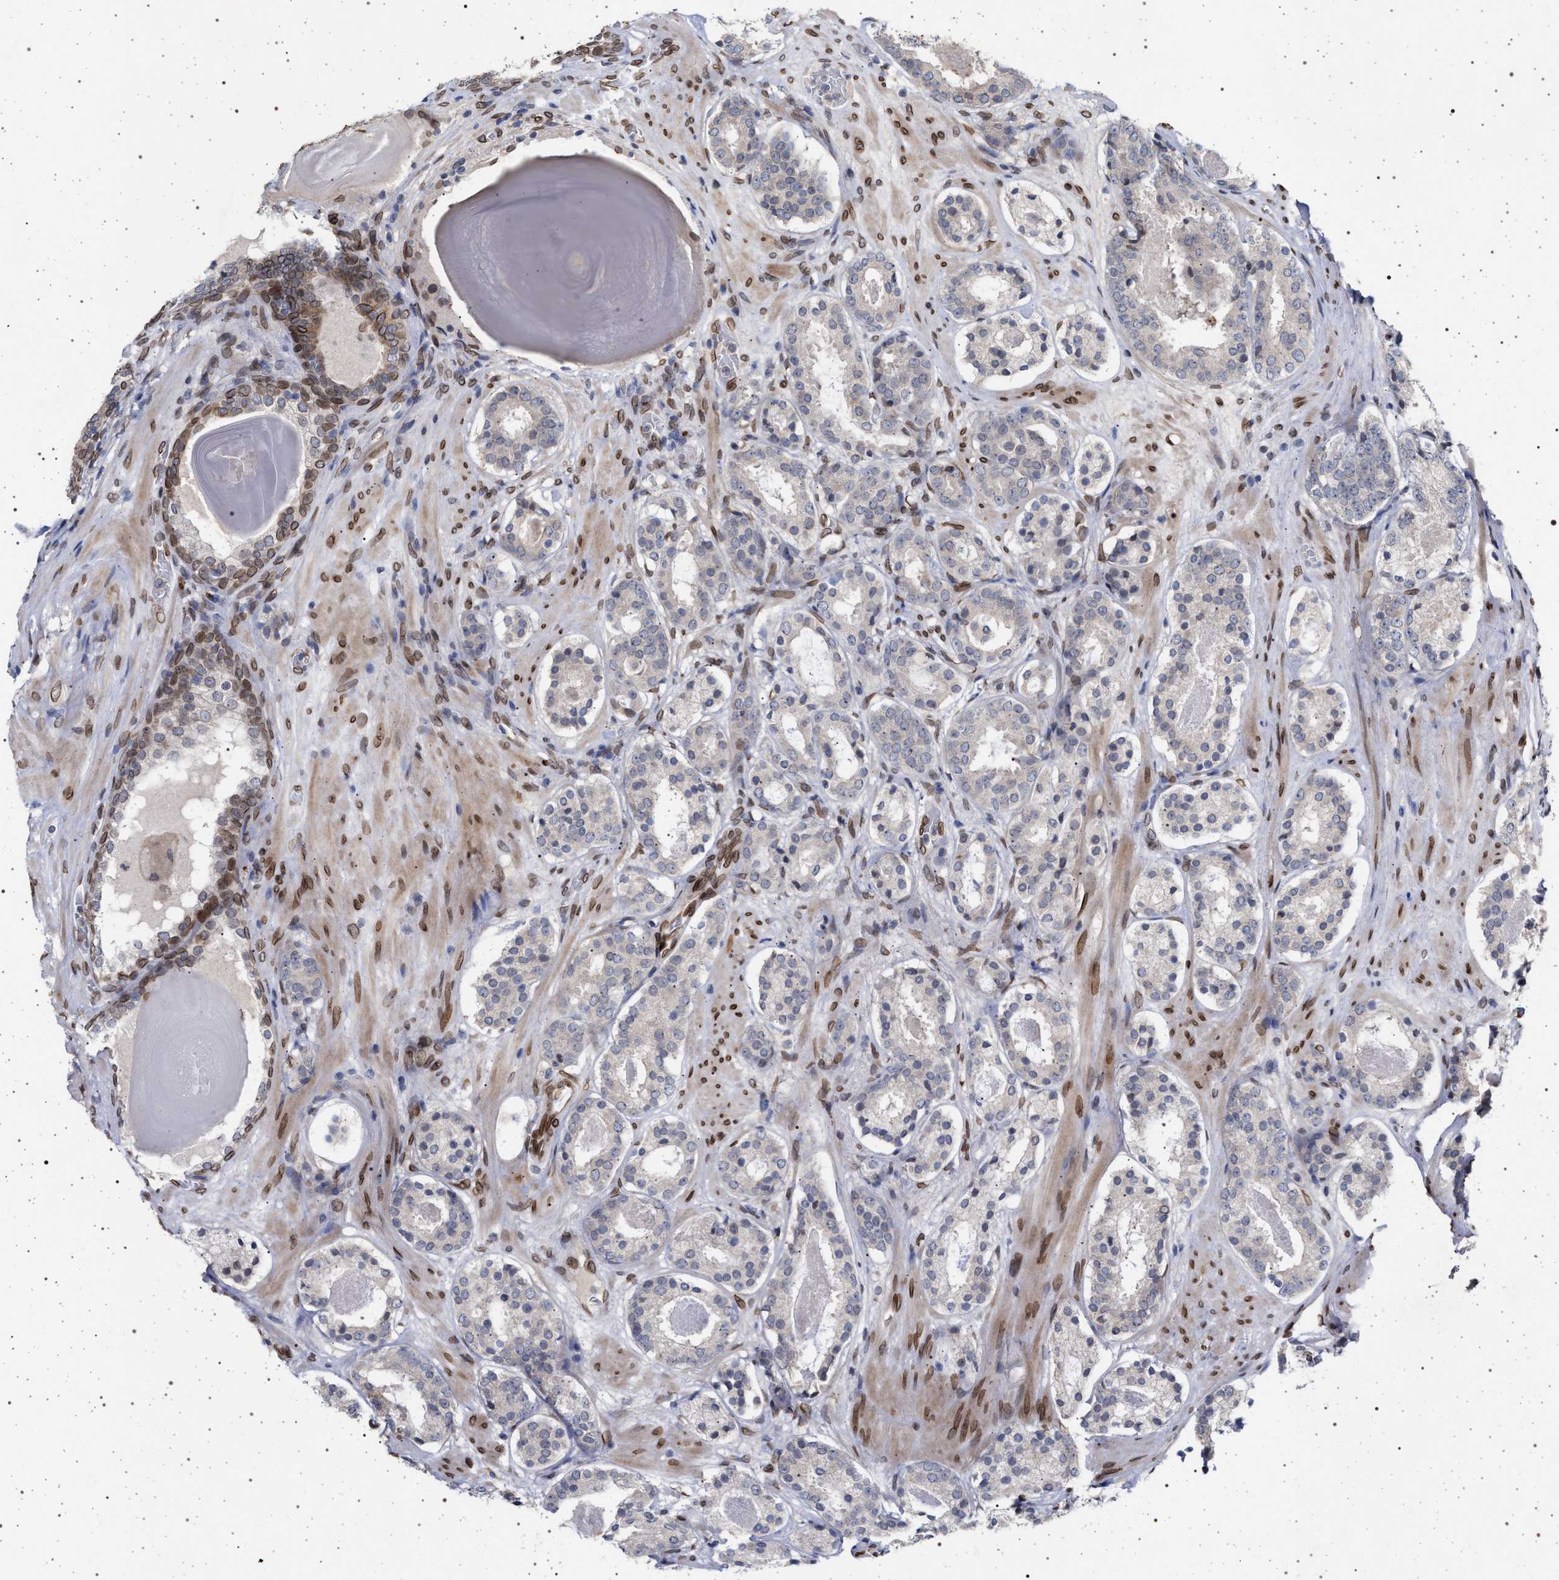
{"staining": {"intensity": "negative", "quantity": "none", "location": "none"}, "tissue": "prostate cancer", "cell_type": "Tumor cells", "image_type": "cancer", "snomed": [{"axis": "morphology", "description": "Adenocarcinoma, Low grade"}, {"axis": "topography", "description": "Prostate"}], "caption": "Tumor cells show no significant protein expression in prostate low-grade adenocarcinoma.", "gene": "ING2", "patient": {"sex": "male", "age": 69}}